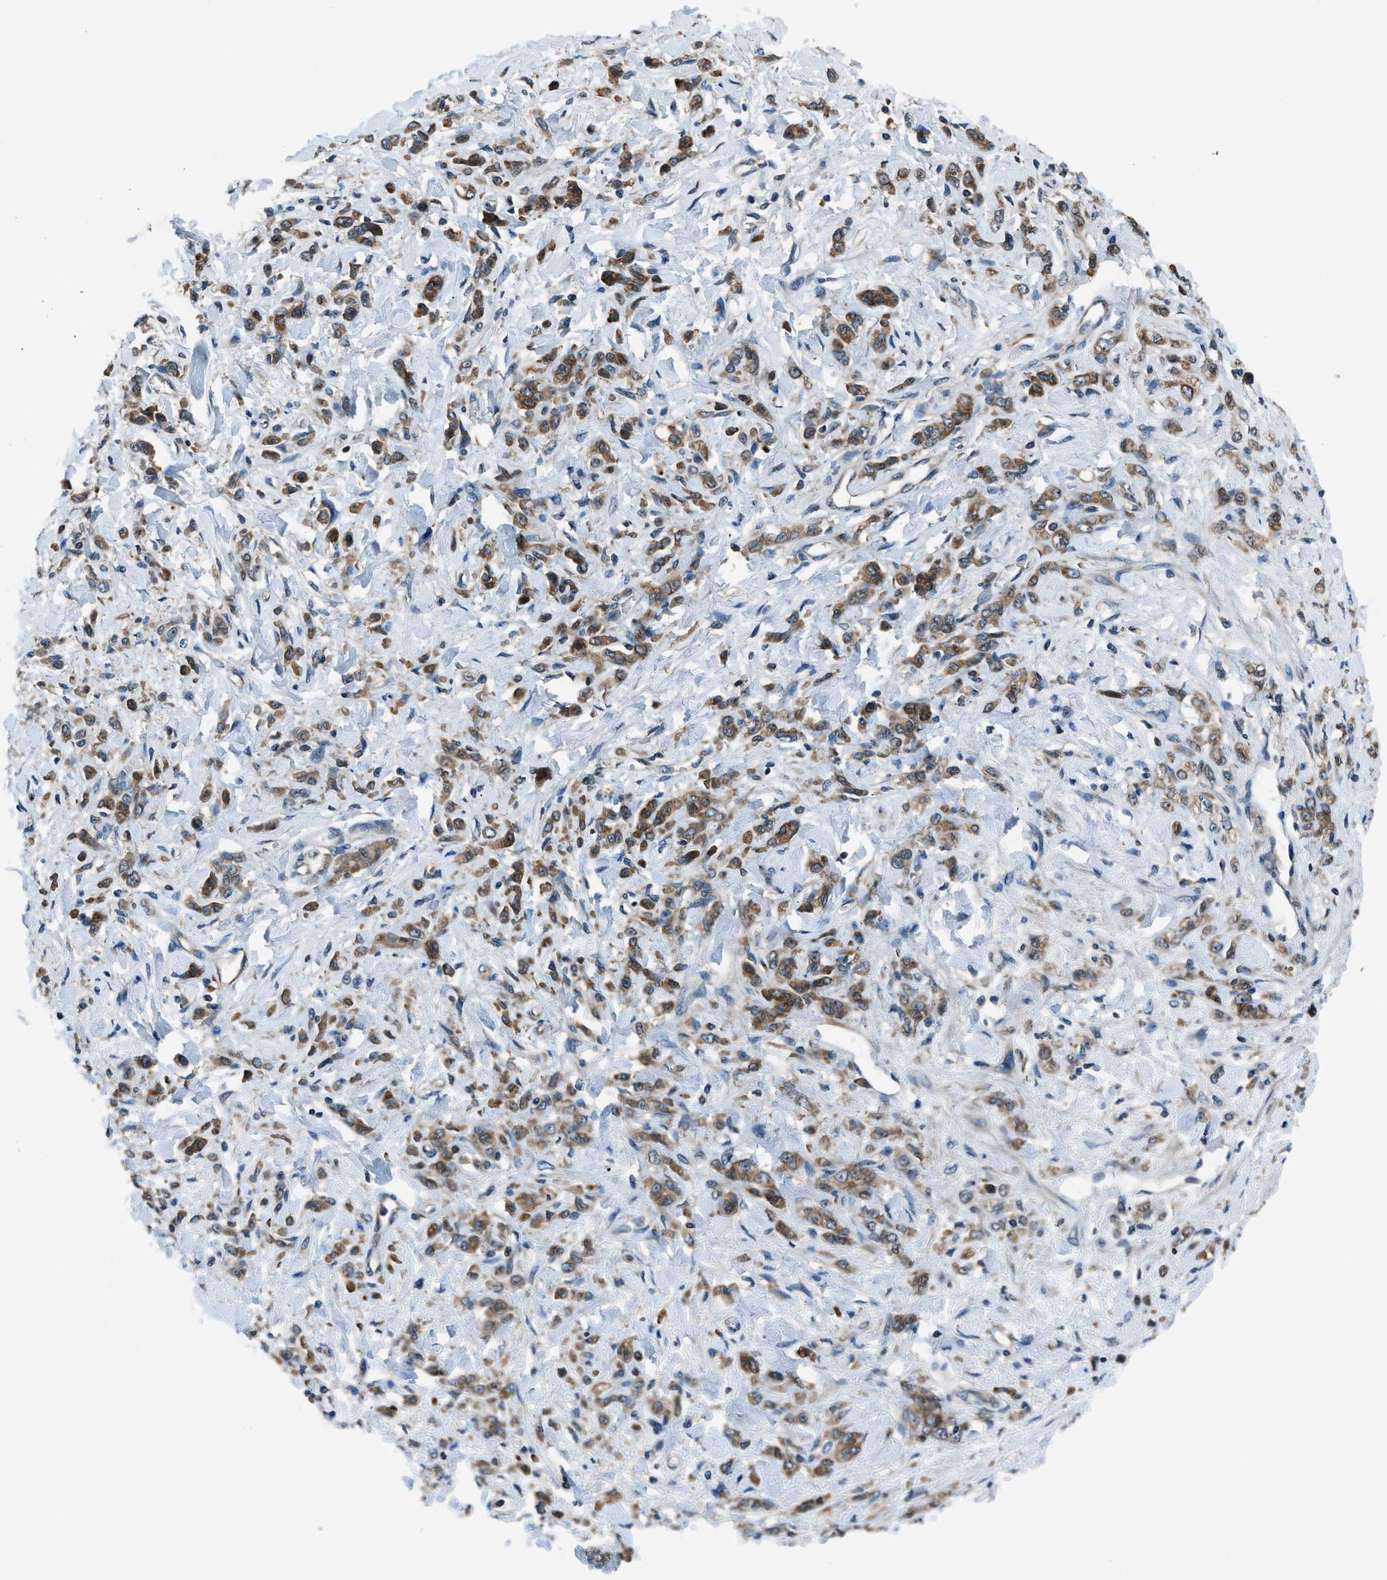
{"staining": {"intensity": "strong", "quantity": ">75%", "location": "cytoplasmic/membranous"}, "tissue": "stomach cancer", "cell_type": "Tumor cells", "image_type": "cancer", "snomed": [{"axis": "morphology", "description": "Normal tissue, NOS"}, {"axis": "morphology", "description": "Adenocarcinoma, NOS"}, {"axis": "topography", "description": "Stomach"}], "caption": "Strong cytoplasmic/membranous staining for a protein is appreciated in approximately >75% of tumor cells of stomach cancer (adenocarcinoma) using immunohistochemistry (IHC).", "gene": "ARFGAP2", "patient": {"sex": "male", "age": 82}}